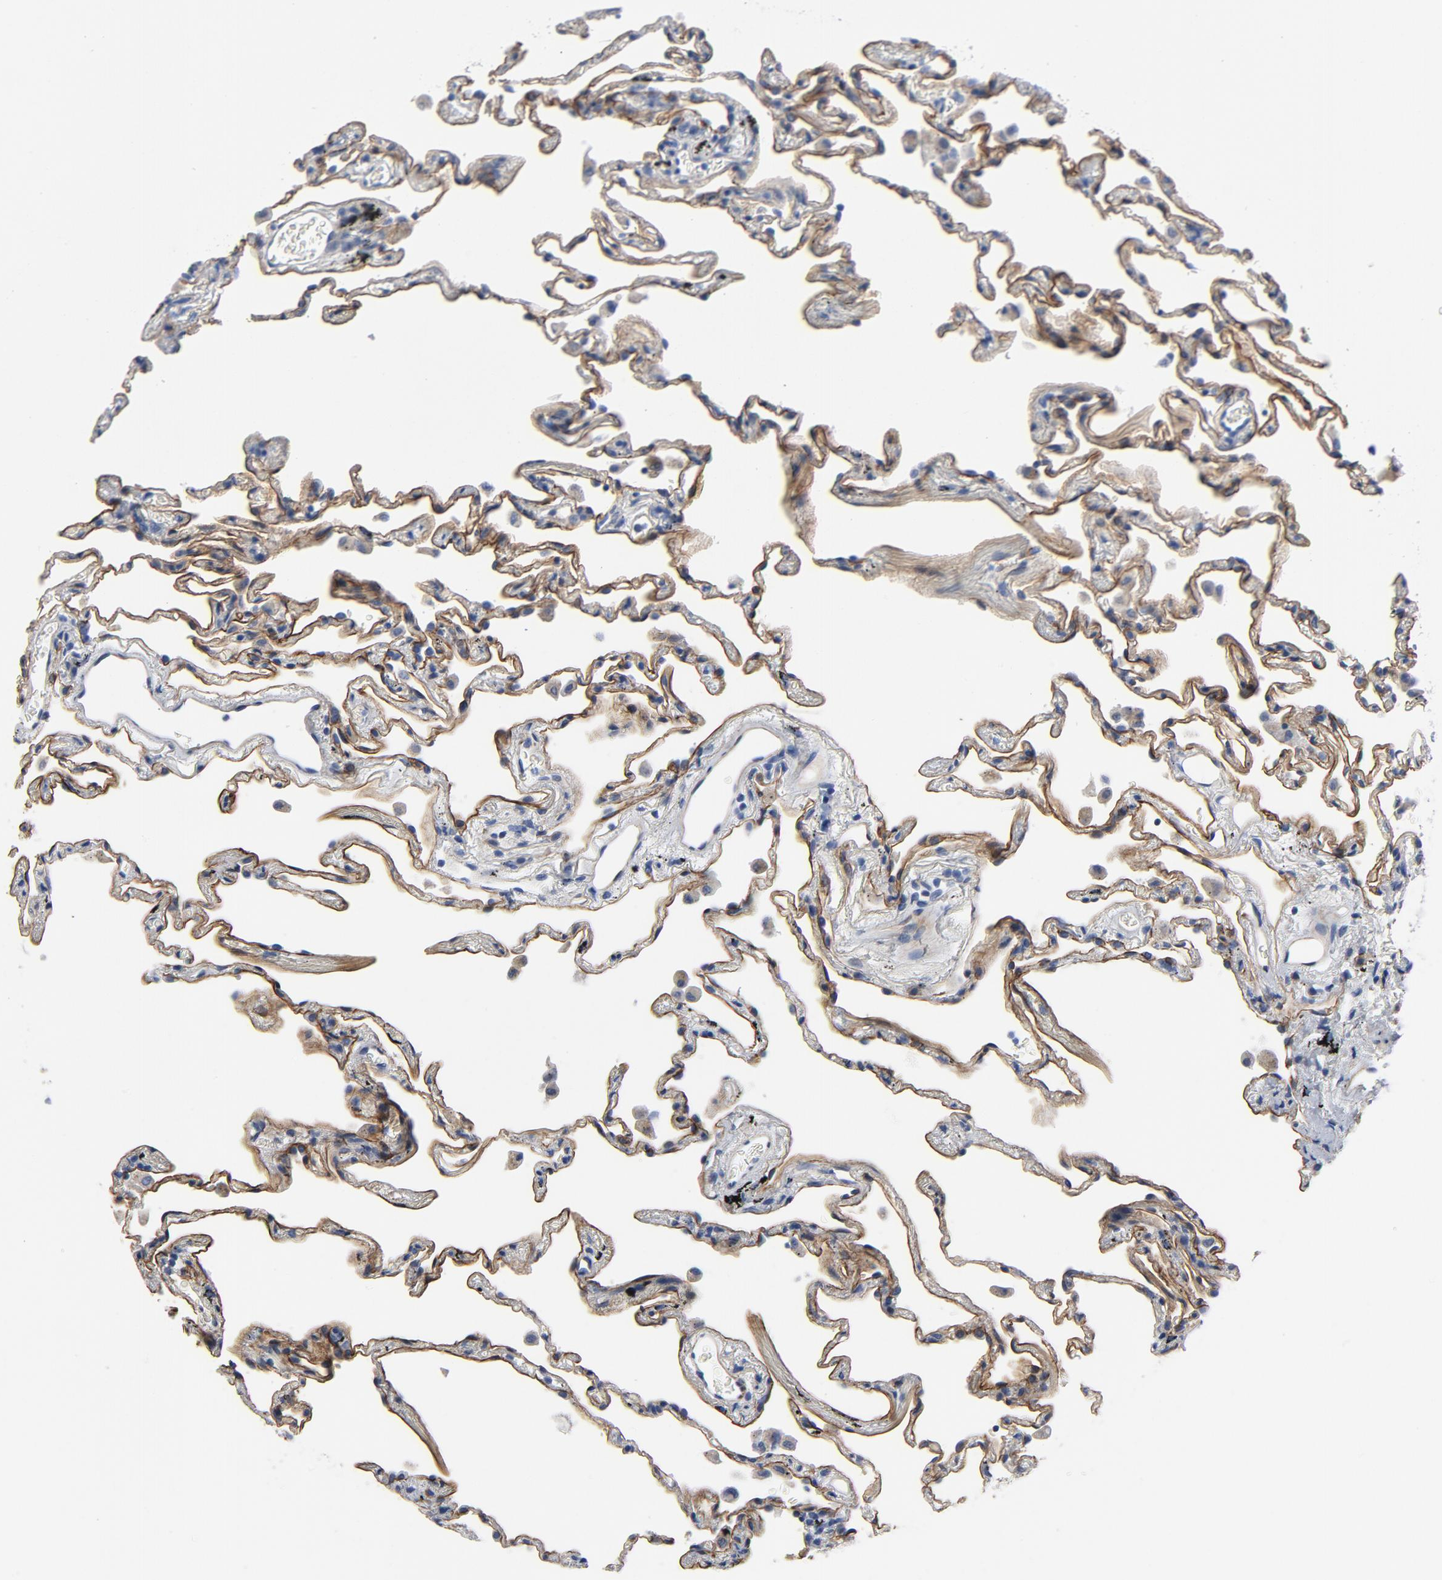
{"staining": {"intensity": "strong", "quantity": ">75%", "location": "cytoplasmic/membranous"}, "tissue": "lung", "cell_type": "Alveolar cells", "image_type": "normal", "snomed": [{"axis": "morphology", "description": "Normal tissue, NOS"}, {"axis": "morphology", "description": "Inflammation, NOS"}, {"axis": "topography", "description": "Lung"}], "caption": "Immunohistochemistry micrograph of benign lung stained for a protein (brown), which displays high levels of strong cytoplasmic/membranous positivity in about >75% of alveolar cells.", "gene": "LAMC1", "patient": {"sex": "male", "age": 69}}